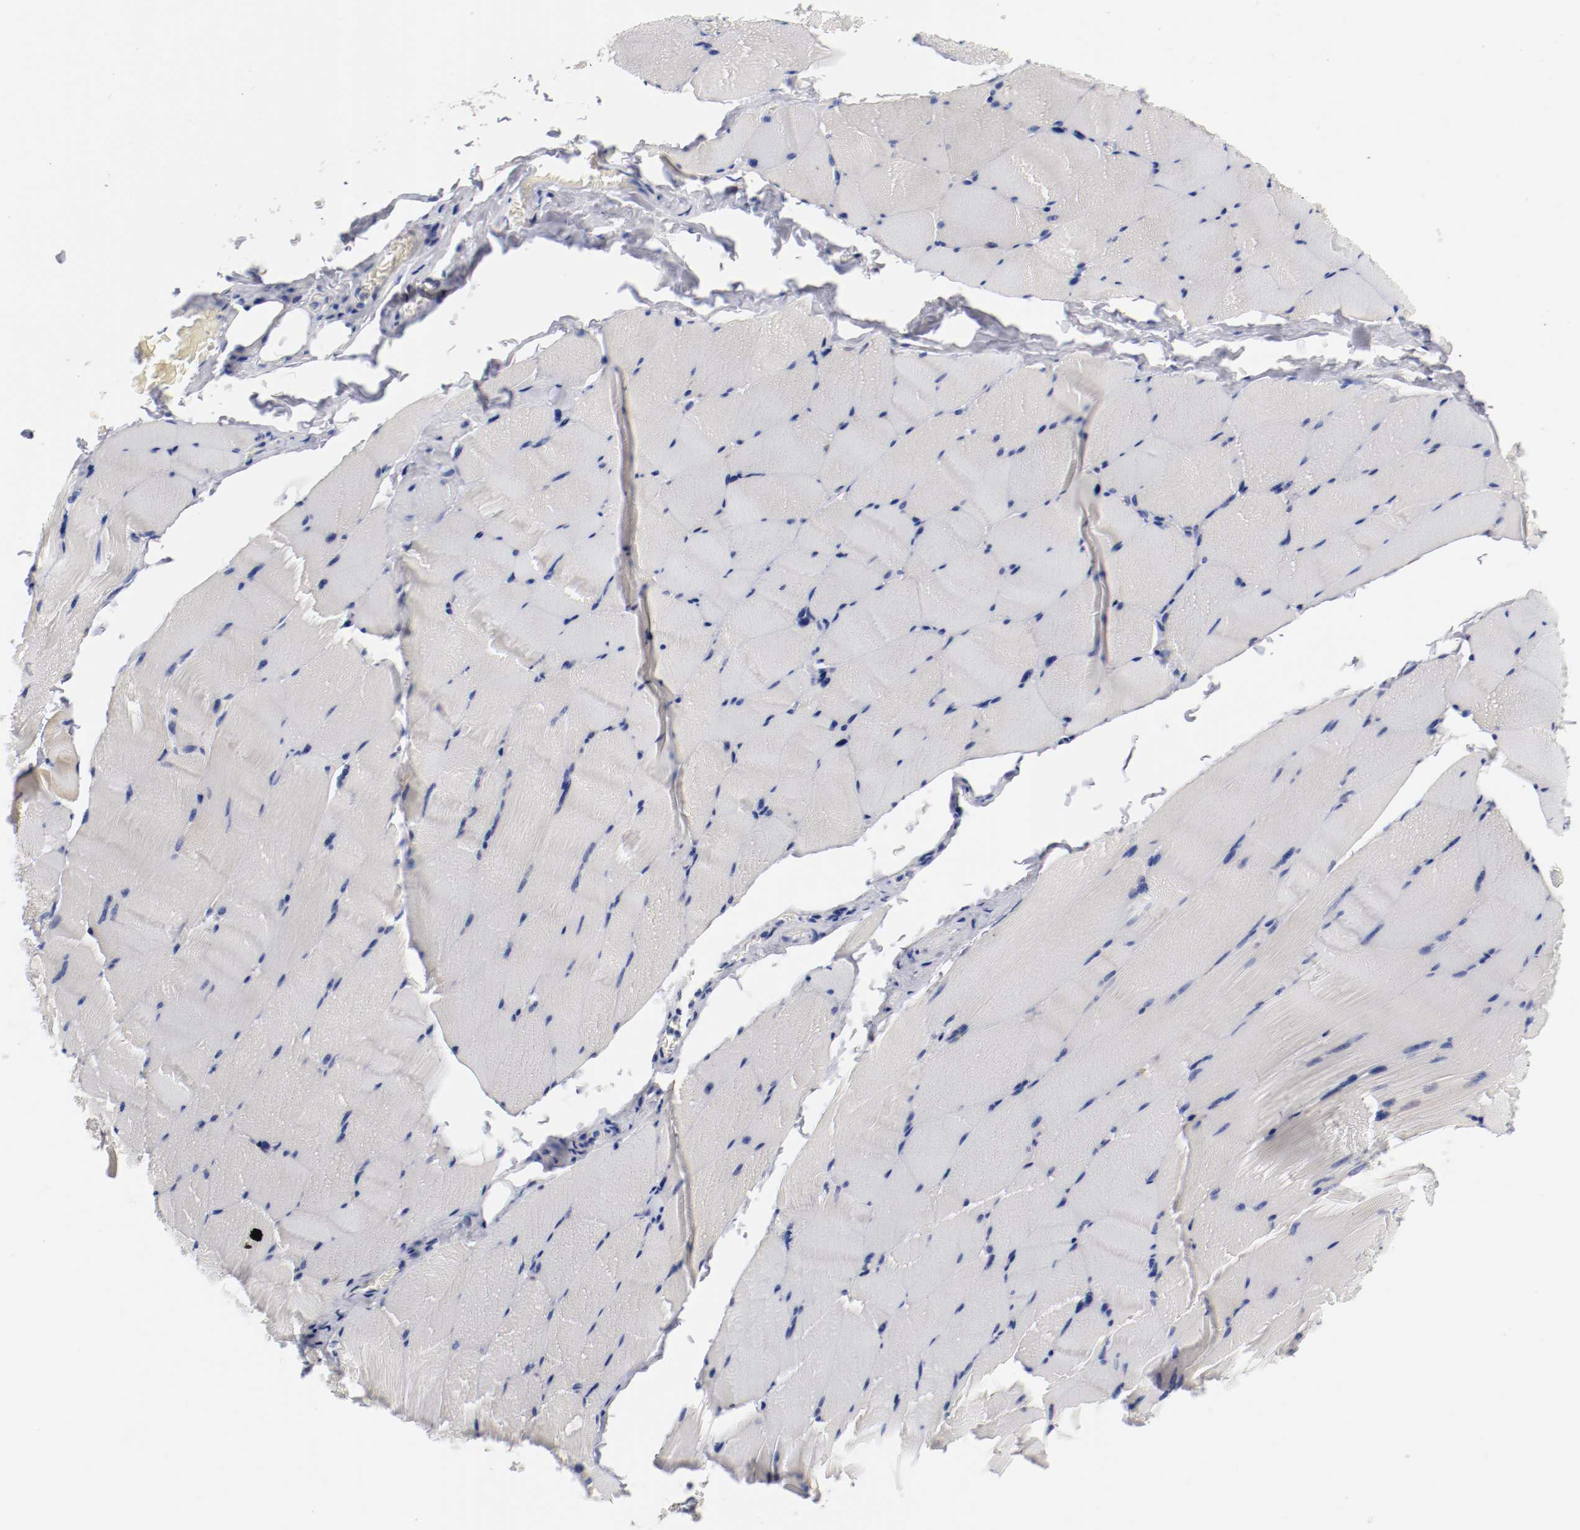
{"staining": {"intensity": "moderate", "quantity": "25%-75%", "location": "cytoplasmic/membranous"}, "tissue": "skeletal muscle", "cell_type": "Myocytes", "image_type": "normal", "snomed": [{"axis": "morphology", "description": "Normal tissue, NOS"}, {"axis": "topography", "description": "Skeletal muscle"}], "caption": "The immunohistochemical stain shows moderate cytoplasmic/membranous staining in myocytes of normal skeletal muscle.", "gene": "FGFBP1", "patient": {"sex": "male", "age": 62}}